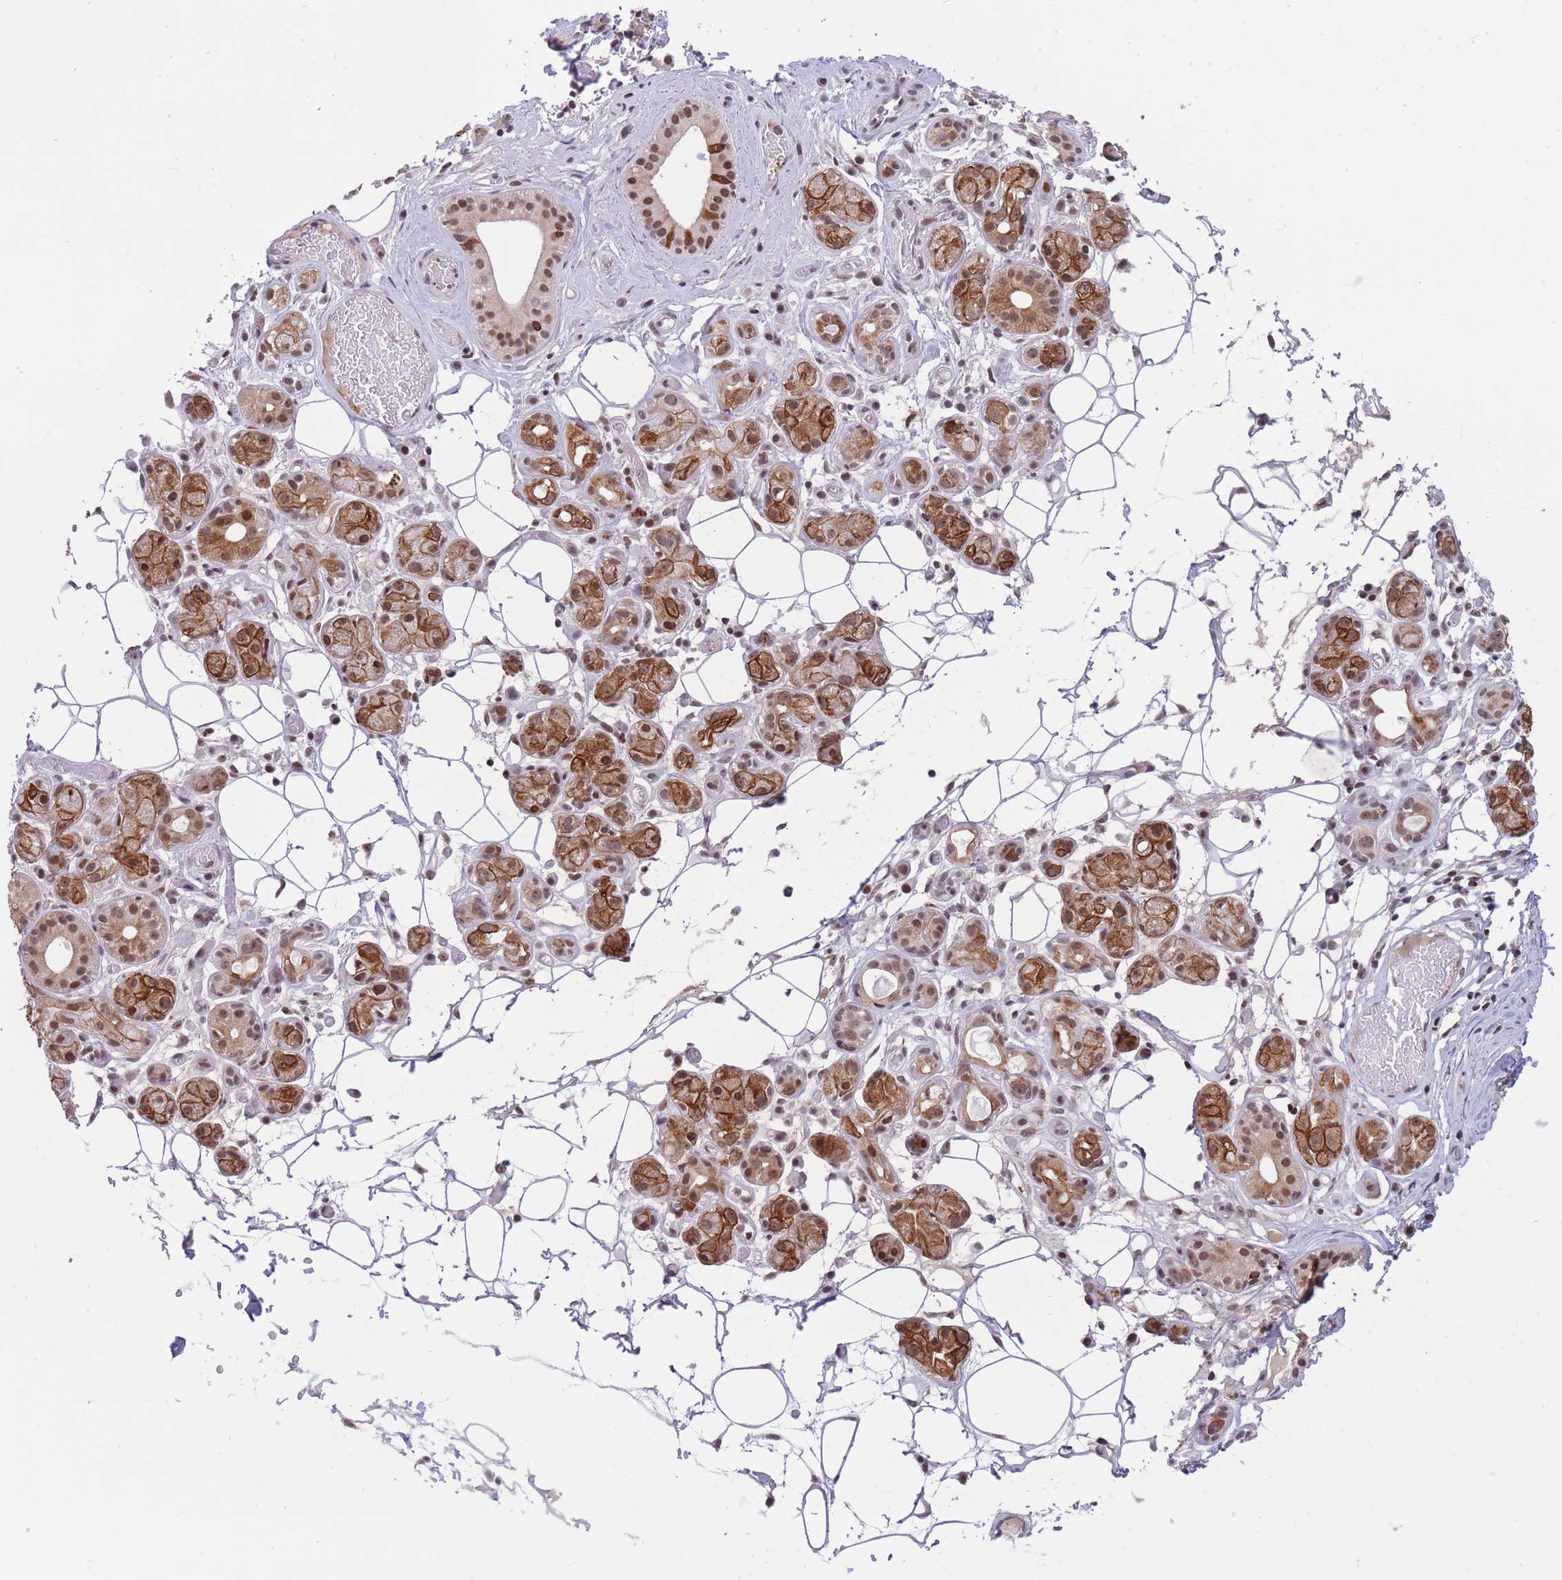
{"staining": {"intensity": "strong", "quantity": "25%-75%", "location": "cytoplasmic/membranous,nuclear"}, "tissue": "salivary gland", "cell_type": "Glandular cells", "image_type": "normal", "snomed": [{"axis": "morphology", "description": "Normal tissue, NOS"}, {"axis": "topography", "description": "Salivary gland"}], "caption": "DAB immunohistochemical staining of normal salivary gland displays strong cytoplasmic/membranous,nuclear protein staining in approximately 25%-75% of glandular cells.", "gene": "TARBP2", "patient": {"sex": "male", "age": 82}}